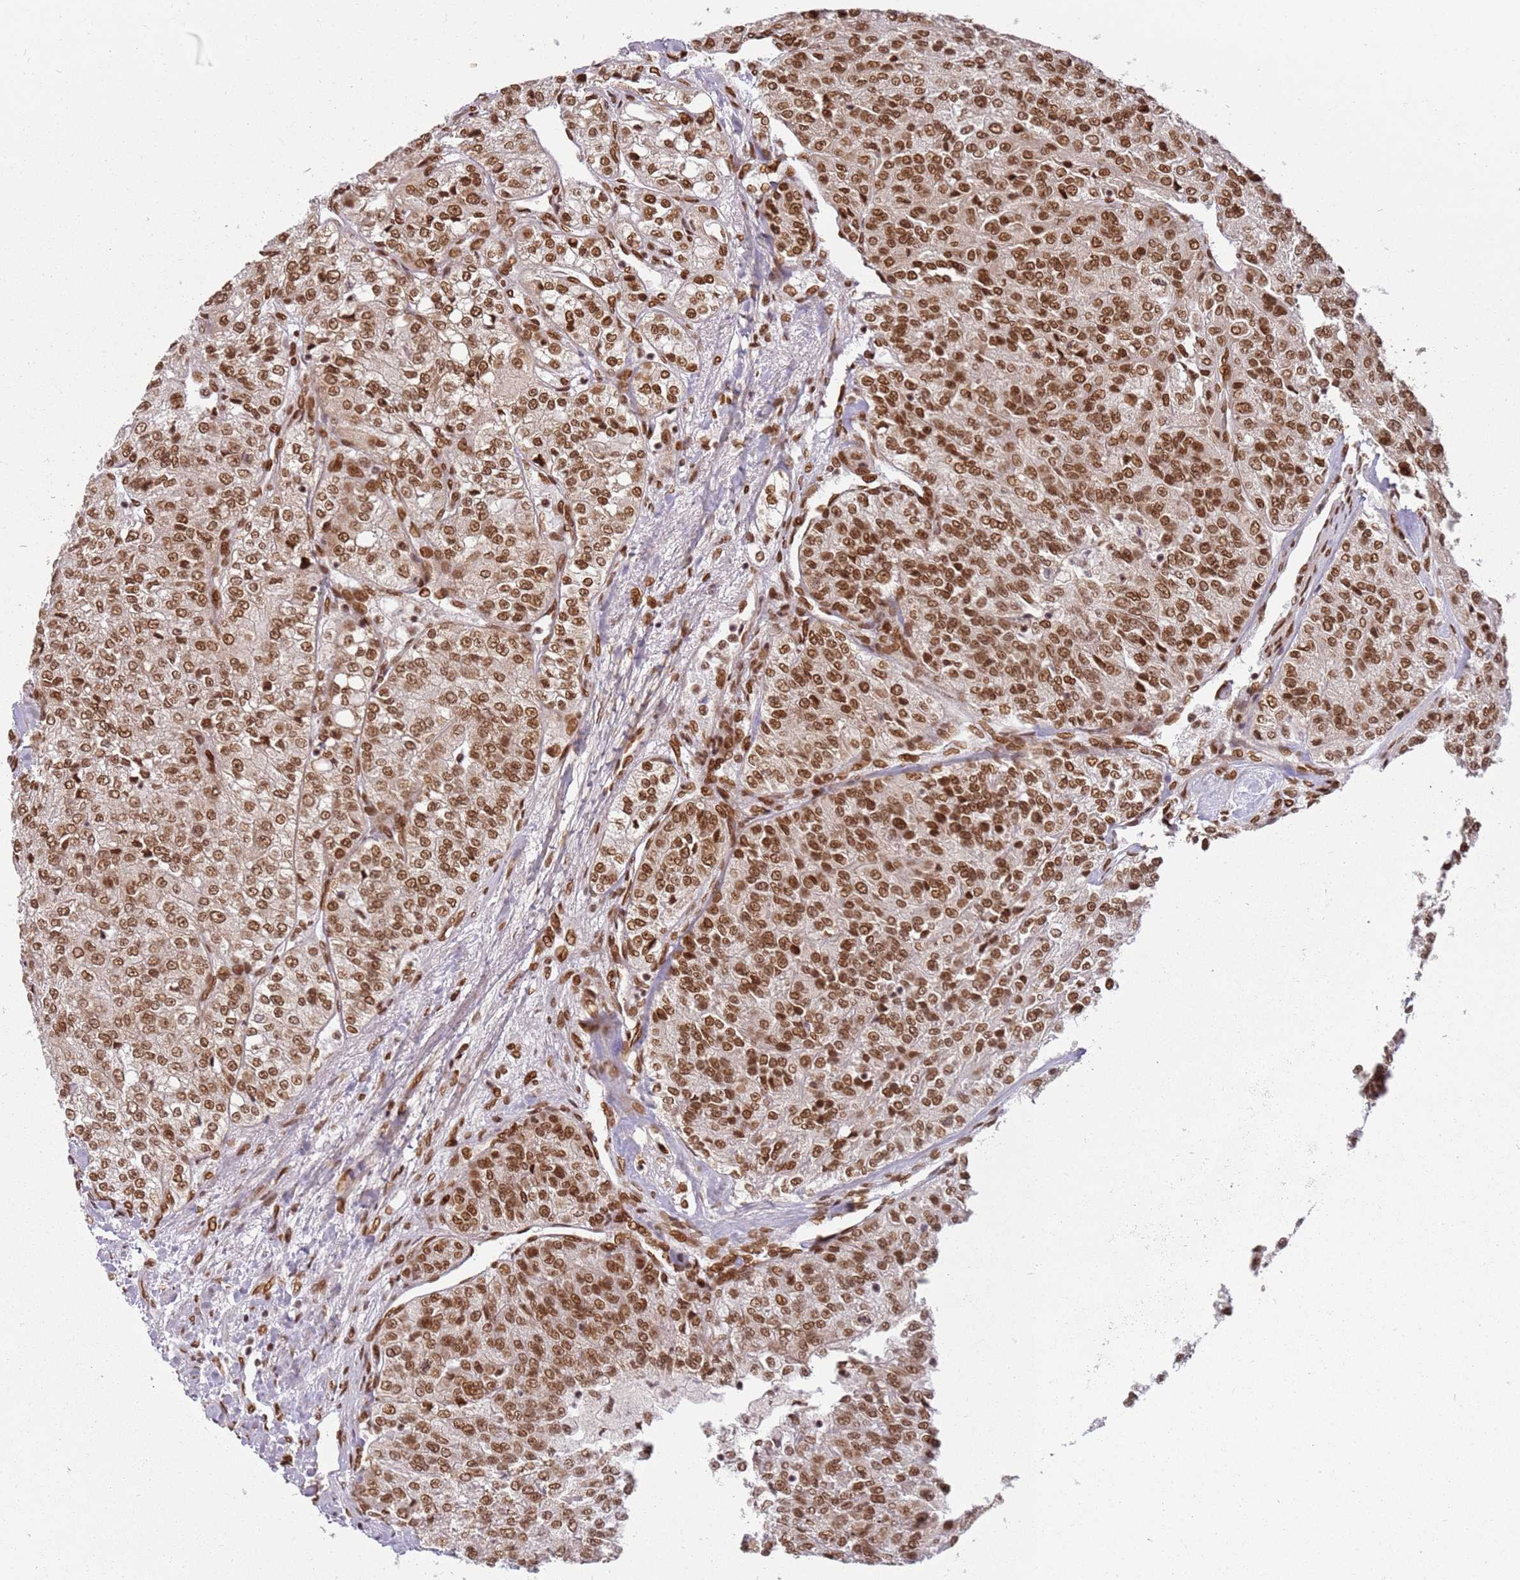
{"staining": {"intensity": "moderate", "quantity": ">75%", "location": "nuclear"}, "tissue": "renal cancer", "cell_type": "Tumor cells", "image_type": "cancer", "snomed": [{"axis": "morphology", "description": "Adenocarcinoma, NOS"}, {"axis": "topography", "description": "Kidney"}], "caption": "Immunohistochemistry (IHC) of renal cancer (adenocarcinoma) displays medium levels of moderate nuclear positivity in about >75% of tumor cells.", "gene": "TENT4A", "patient": {"sex": "female", "age": 63}}